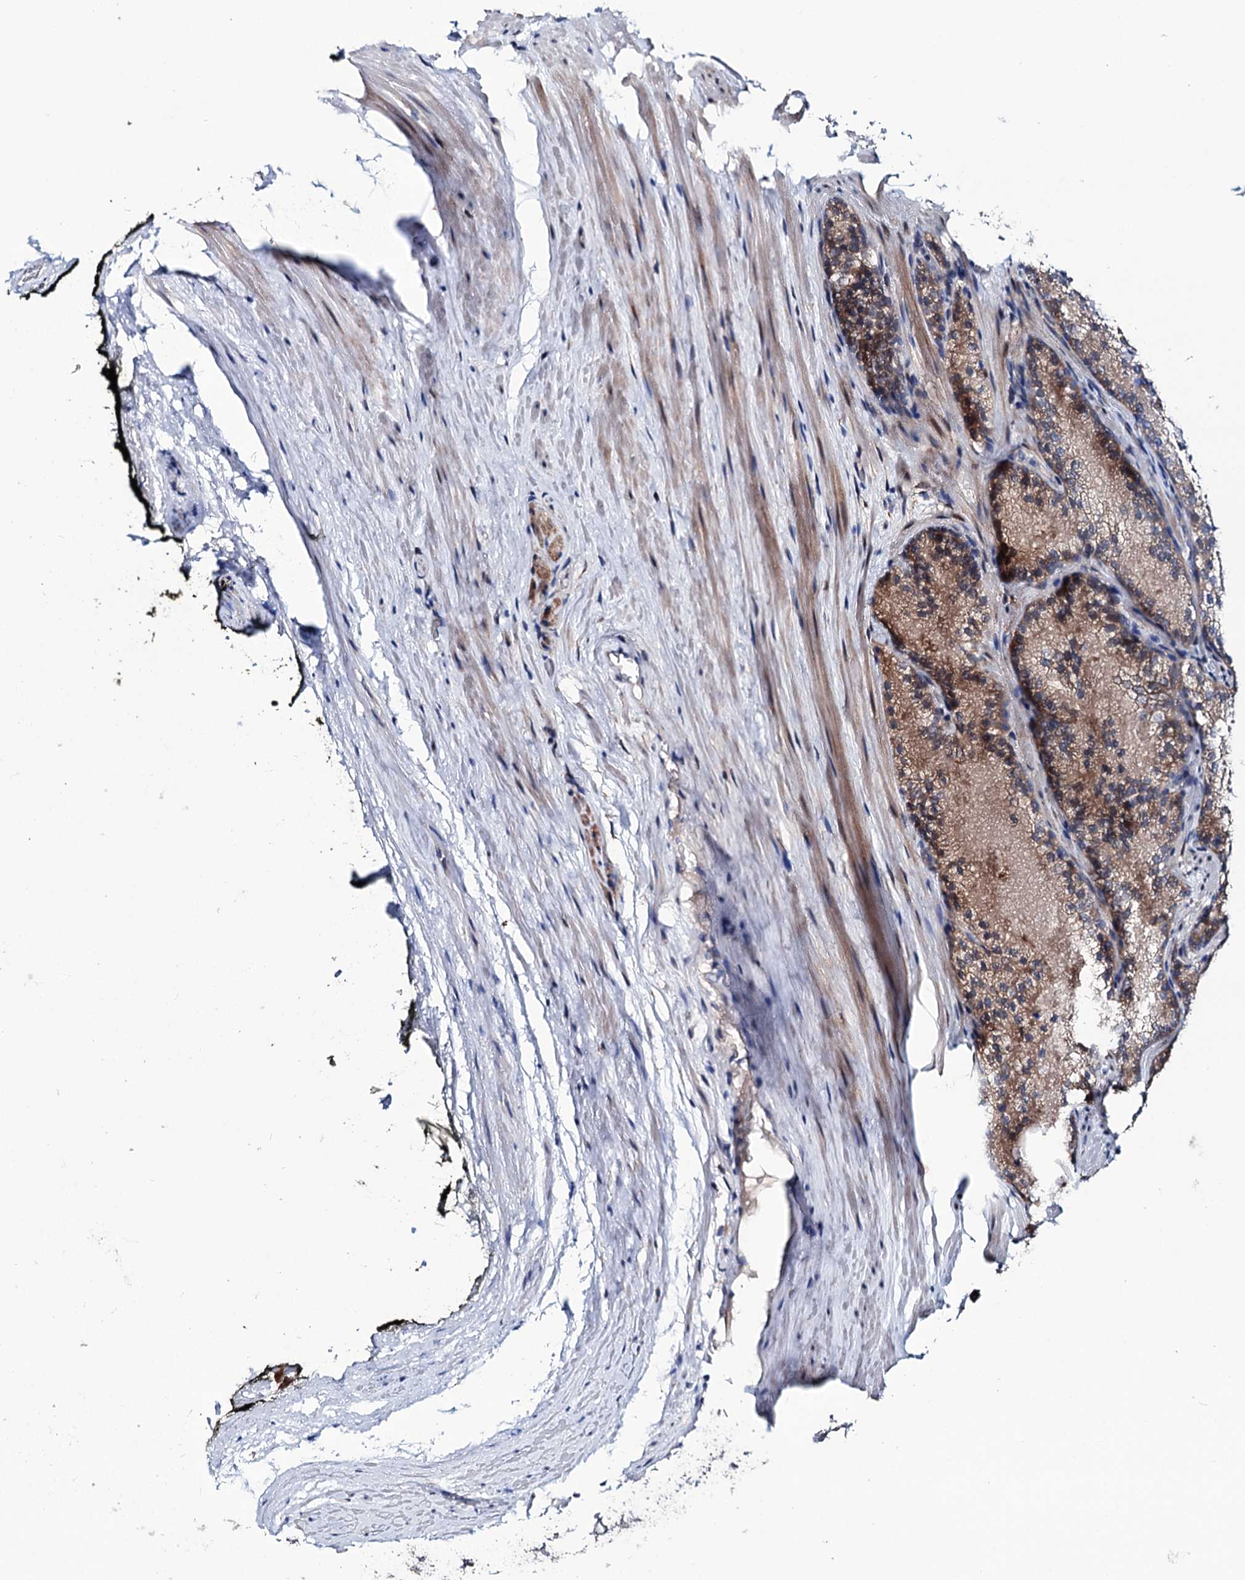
{"staining": {"intensity": "moderate", "quantity": ">75%", "location": "cytoplasmic/membranous"}, "tissue": "prostate cancer", "cell_type": "Tumor cells", "image_type": "cancer", "snomed": [{"axis": "morphology", "description": "Adenocarcinoma, Low grade"}, {"axis": "topography", "description": "Prostate"}], "caption": "IHC of human prostate cancer shows medium levels of moderate cytoplasmic/membranous positivity in about >75% of tumor cells.", "gene": "EYA4", "patient": {"sex": "male", "age": 74}}